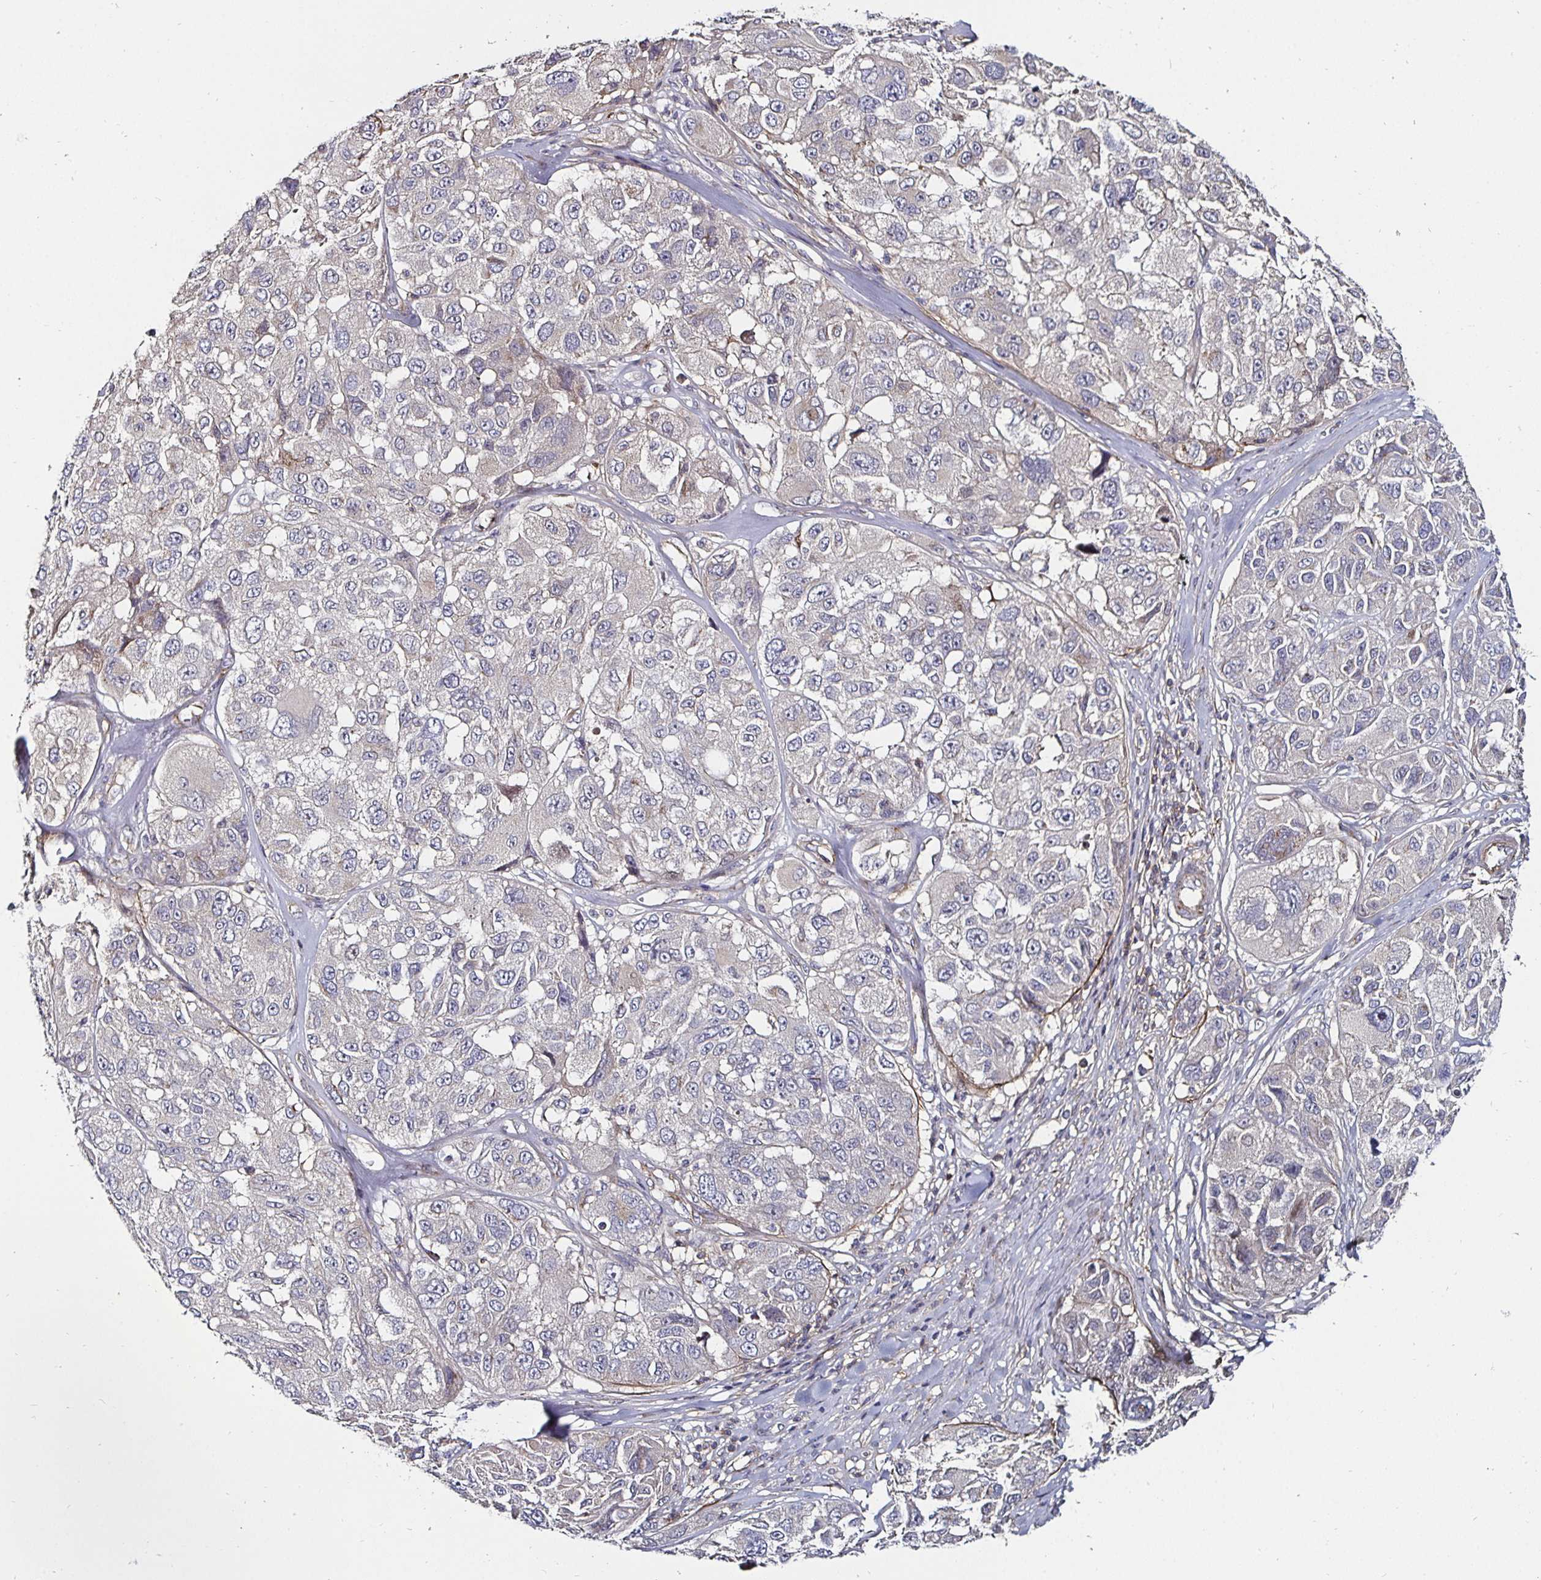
{"staining": {"intensity": "negative", "quantity": "none", "location": "none"}, "tissue": "melanoma", "cell_type": "Tumor cells", "image_type": "cancer", "snomed": [{"axis": "morphology", "description": "Malignant melanoma, NOS"}, {"axis": "topography", "description": "Skin"}], "caption": "An immunohistochemistry (IHC) image of melanoma is shown. There is no staining in tumor cells of melanoma.", "gene": "GJA4", "patient": {"sex": "female", "age": 66}}